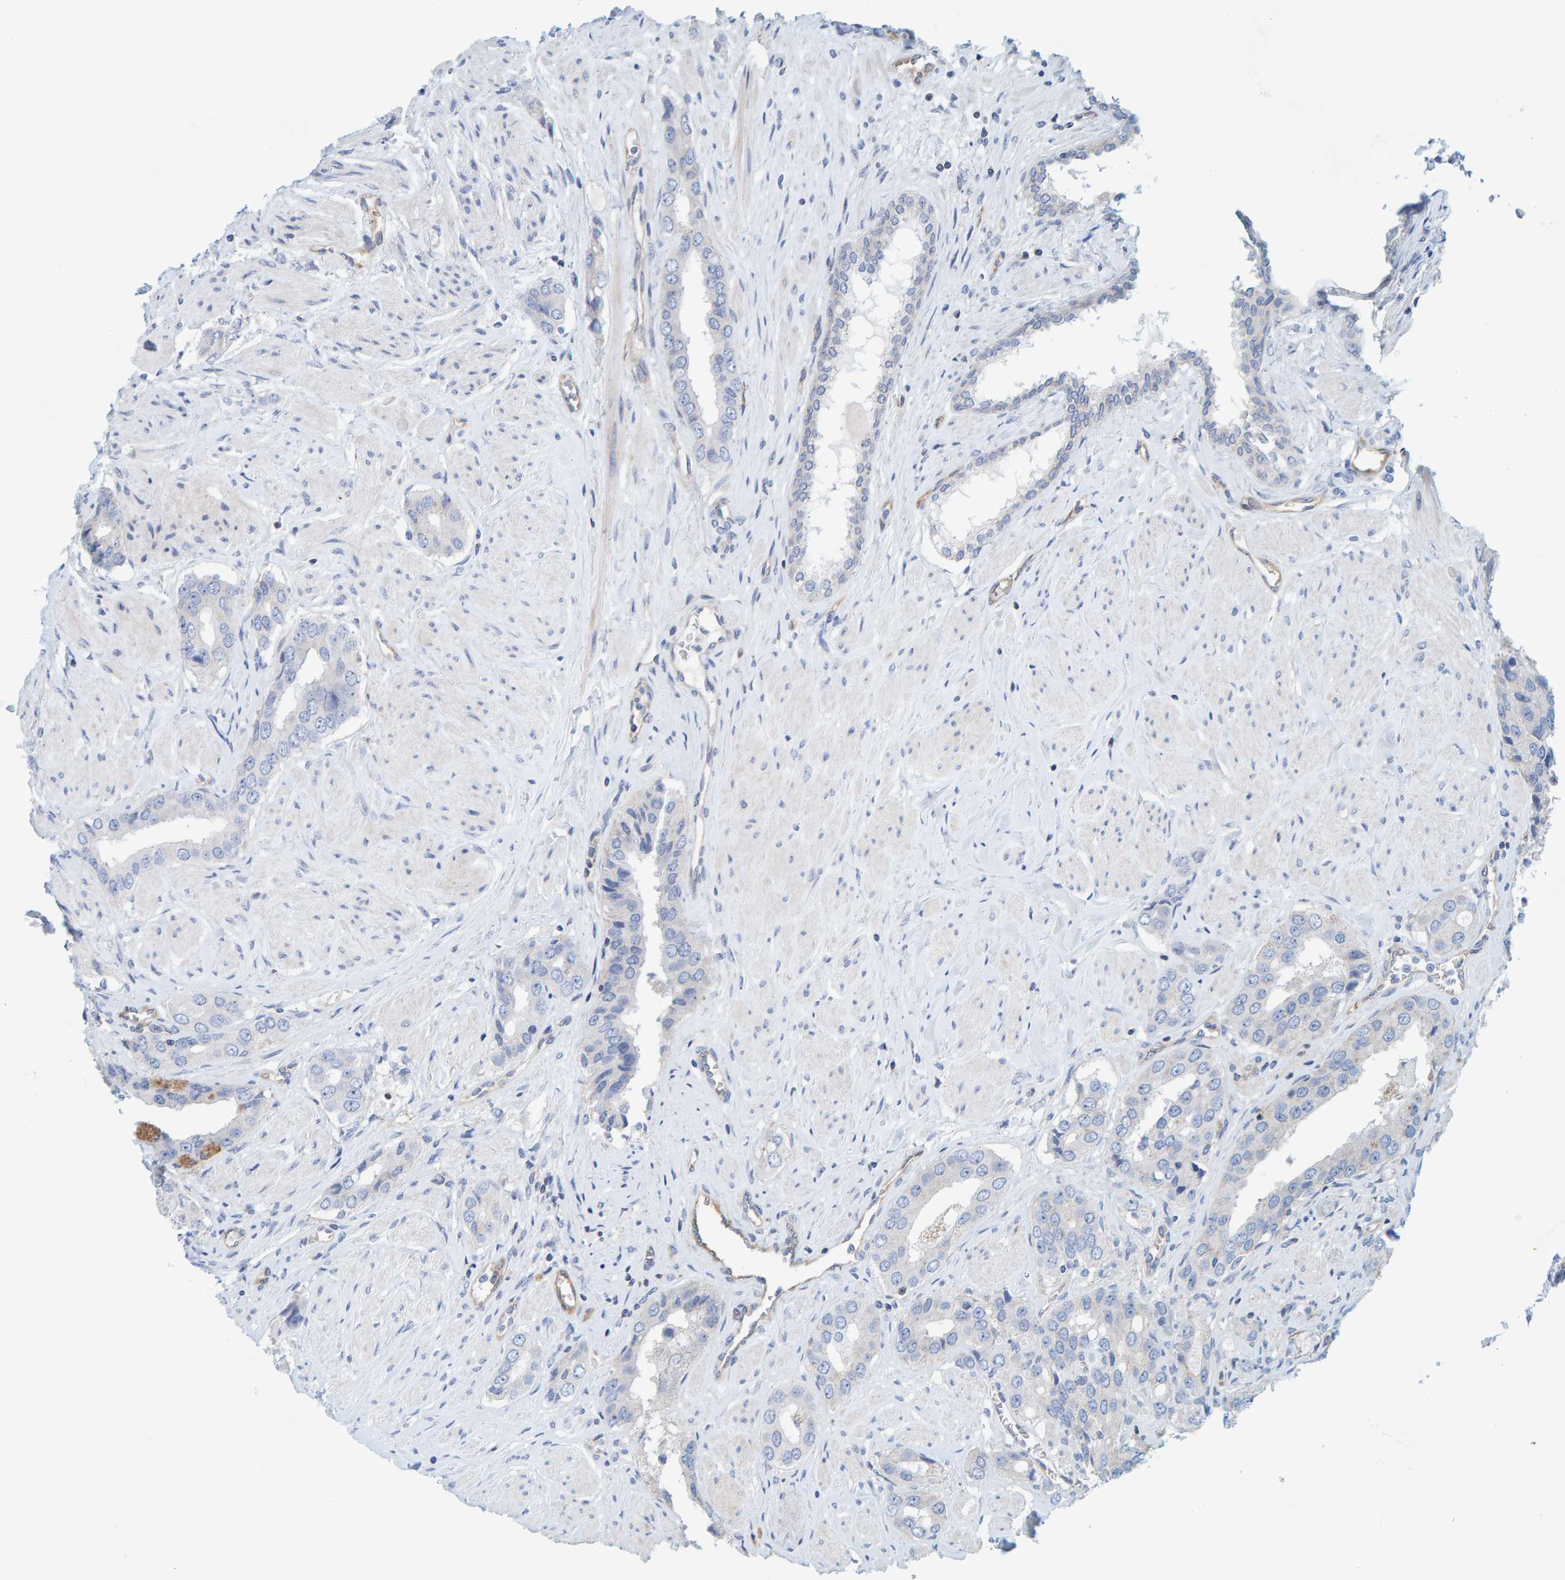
{"staining": {"intensity": "negative", "quantity": "none", "location": "none"}, "tissue": "prostate cancer", "cell_type": "Tumor cells", "image_type": "cancer", "snomed": [{"axis": "morphology", "description": "Adenocarcinoma, High grade"}, {"axis": "topography", "description": "Prostate"}], "caption": "A photomicrograph of prostate high-grade adenocarcinoma stained for a protein reveals no brown staining in tumor cells.", "gene": "PRKD2", "patient": {"sex": "male", "age": 52}}